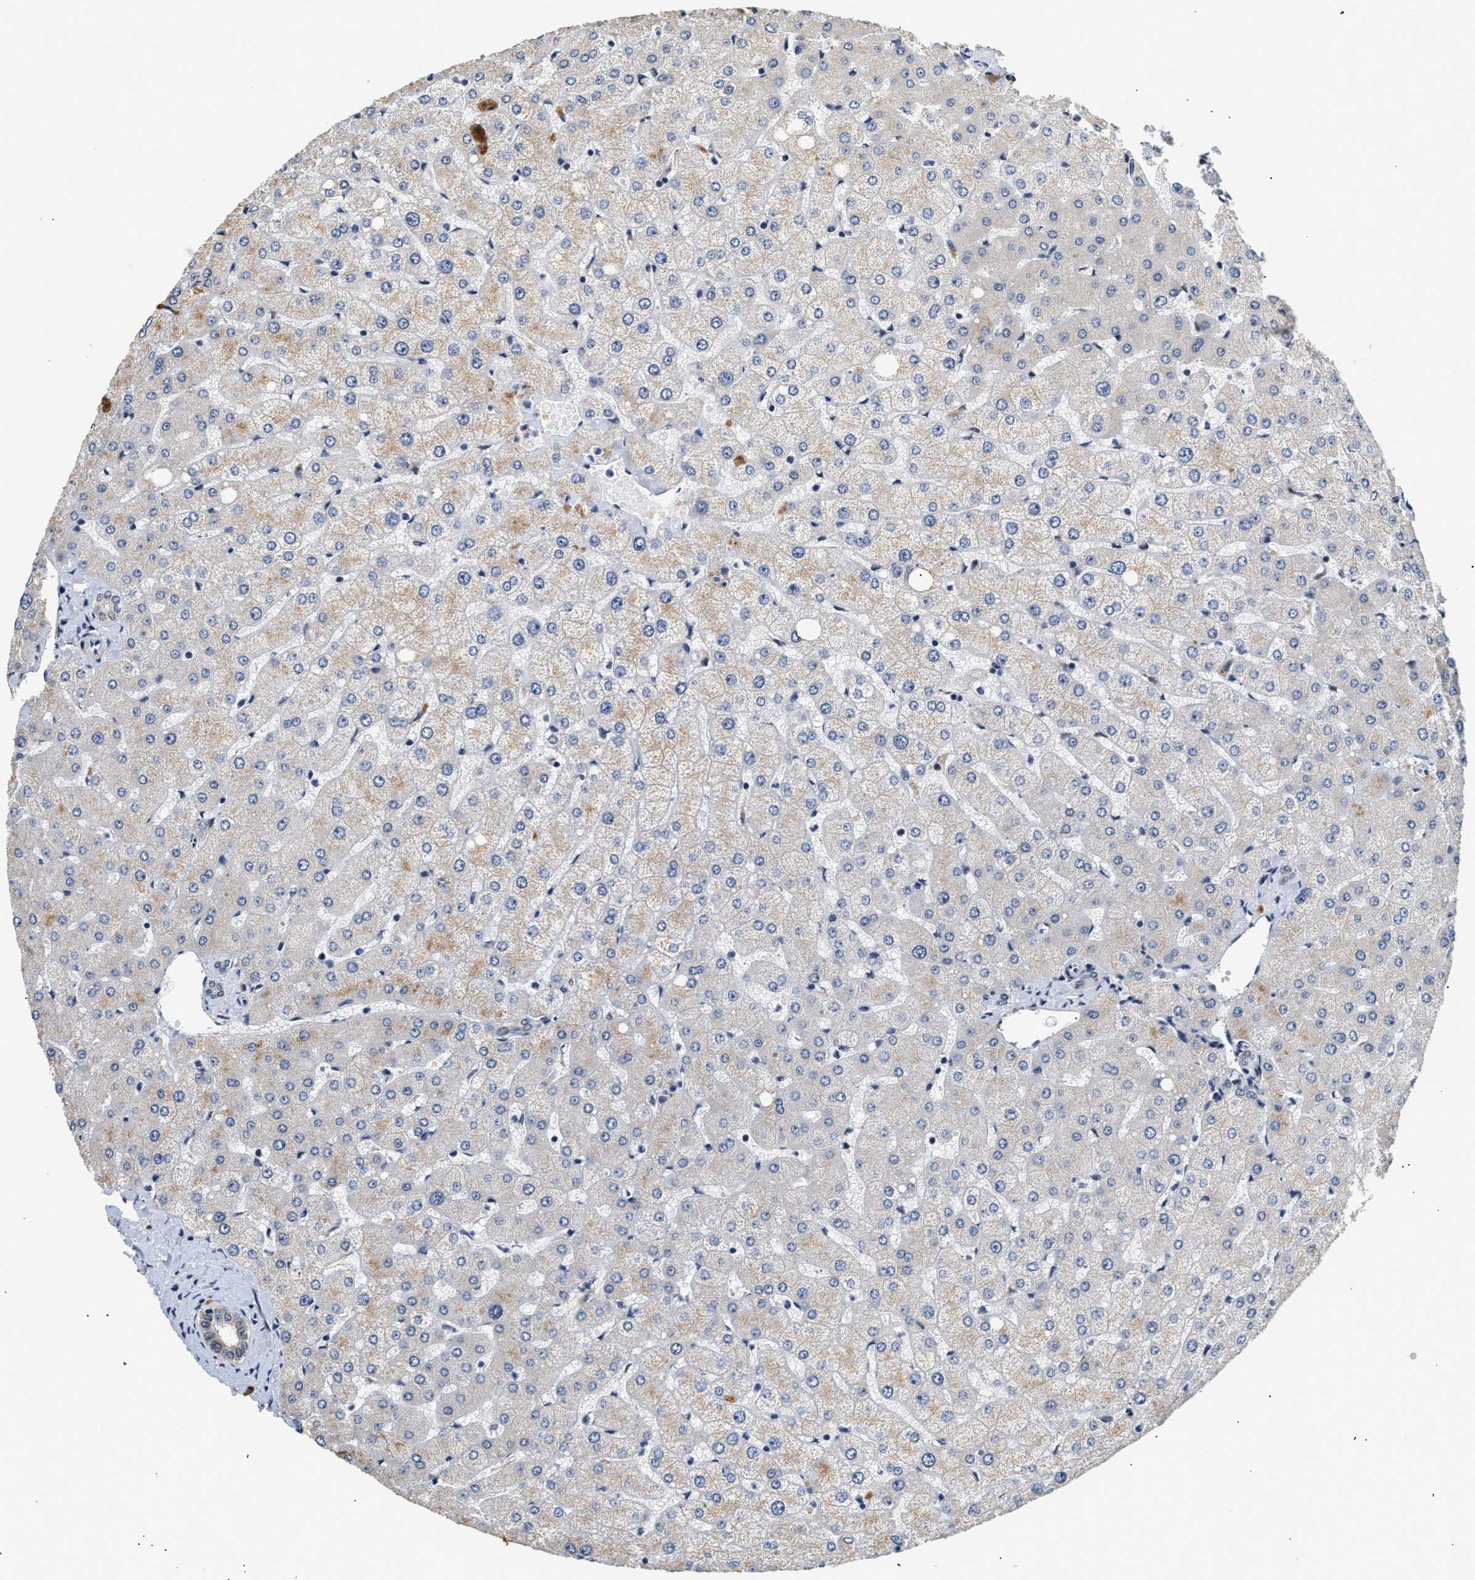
{"staining": {"intensity": "negative", "quantity": "none", "location": "none"}, "tissue": "liver", "cell_type": "Cholangiocytes", "image_type": "normal", "snomed": [{"axis": "morphology", "description": "Normal tissue, NOS"}, {"axis": "topography", "description": "Liver"}], "caption": "This is an immunohistochemistry (IHC) histopathology image of benign liver. There is no positivity in cholangiocytes.", "gene": "THOC1", "patient": {"sex": "female", "age": 54}}